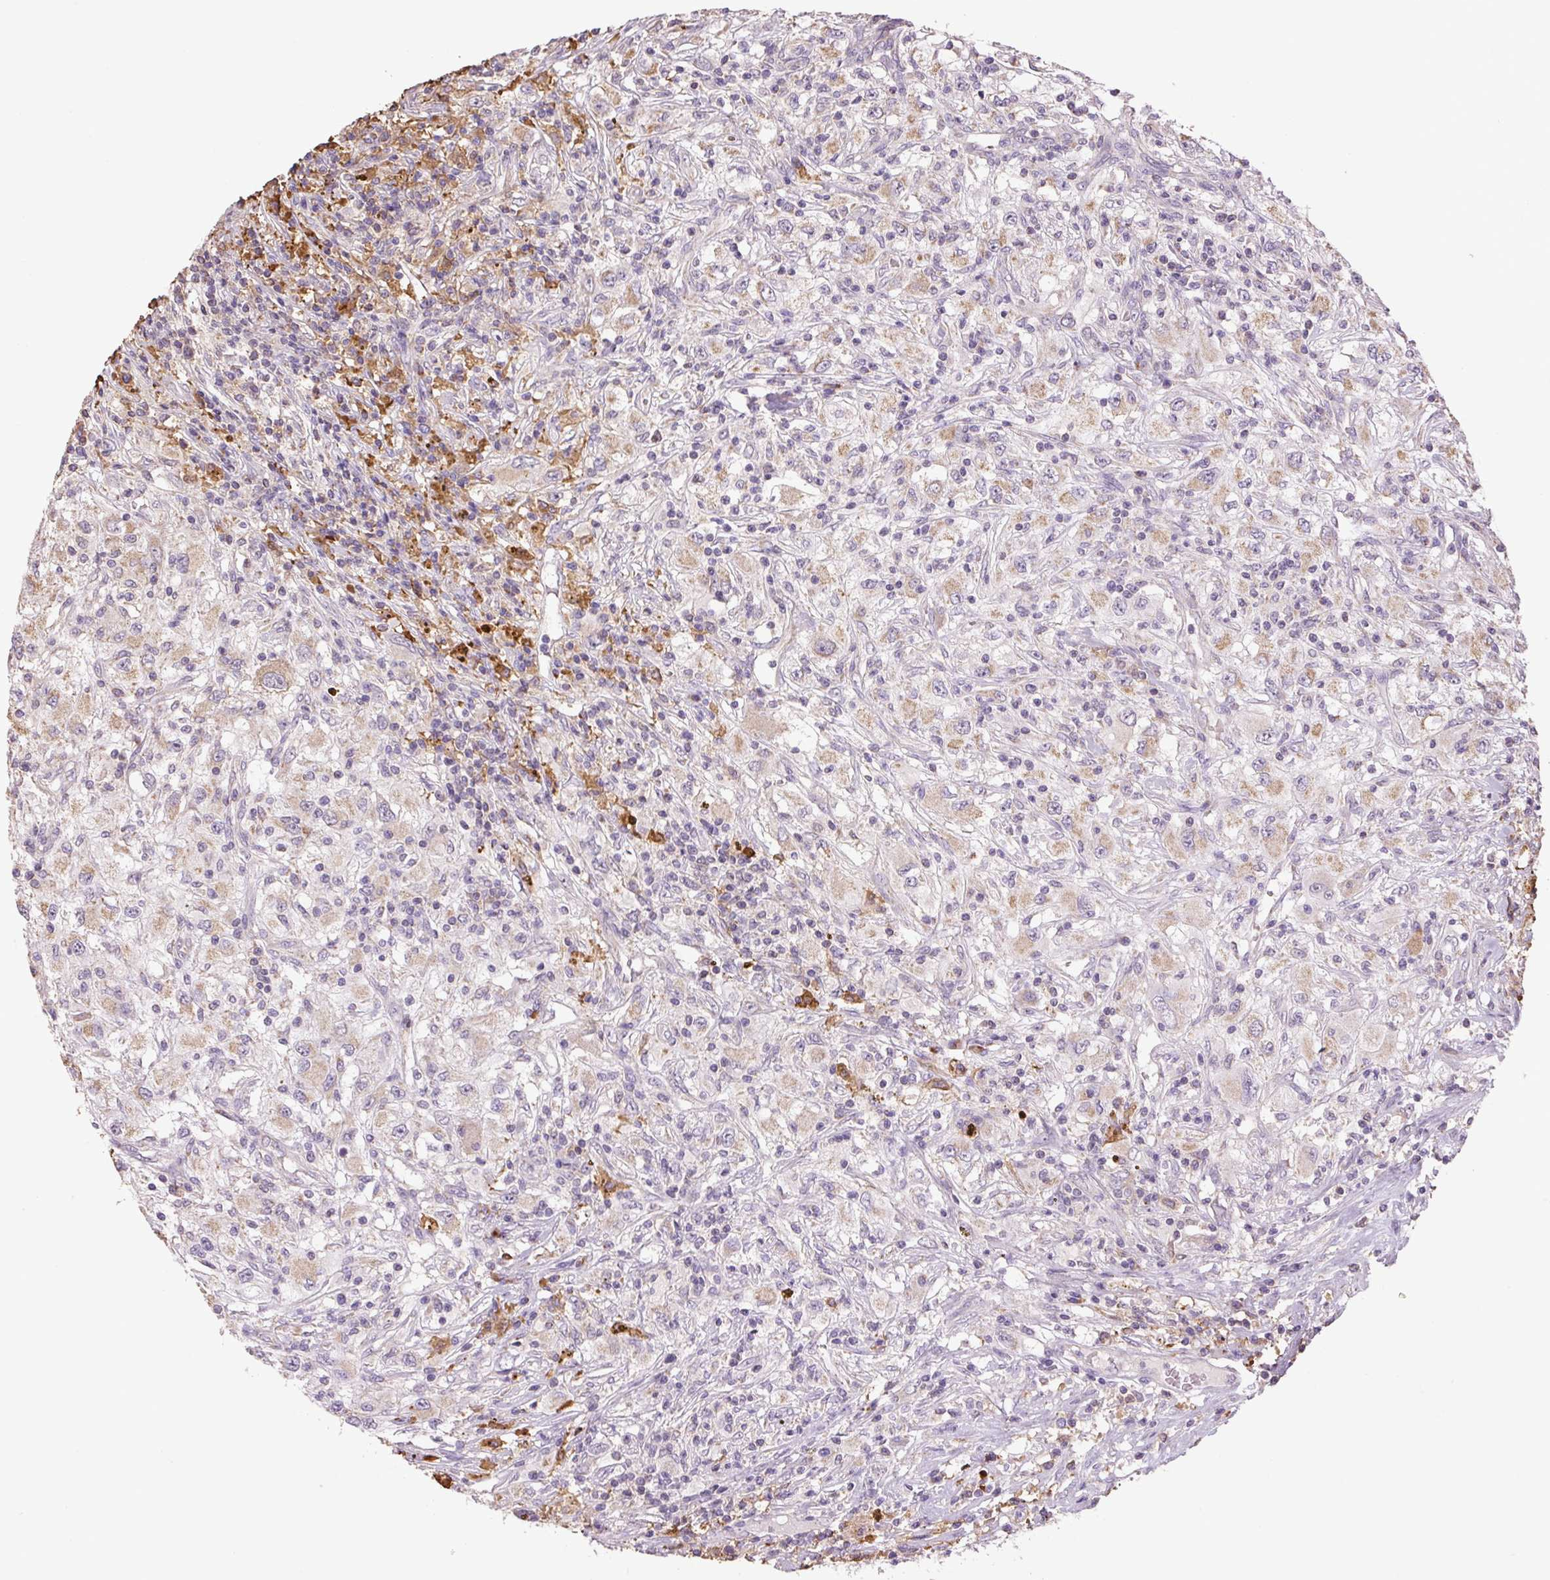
{"staining": {"intensity": "weak", "quantity": "<25%", "location": "cytoplasmic/membranous"}, "tissue": "renal cancer", "cell_type": "Tumor cells", "image_type": "cancer", "snomed": [{"axis": "morphology", "description": "Adenocarcinoma, NOS"}, {"axis": "topography", "description": "Kidney"}], "caption": "Protein analysis of renal adenocarcinoma reveals no significant staining in tumor cells.", "gene": "SGF29", "patient": {"sex": "female", "age": 67}}